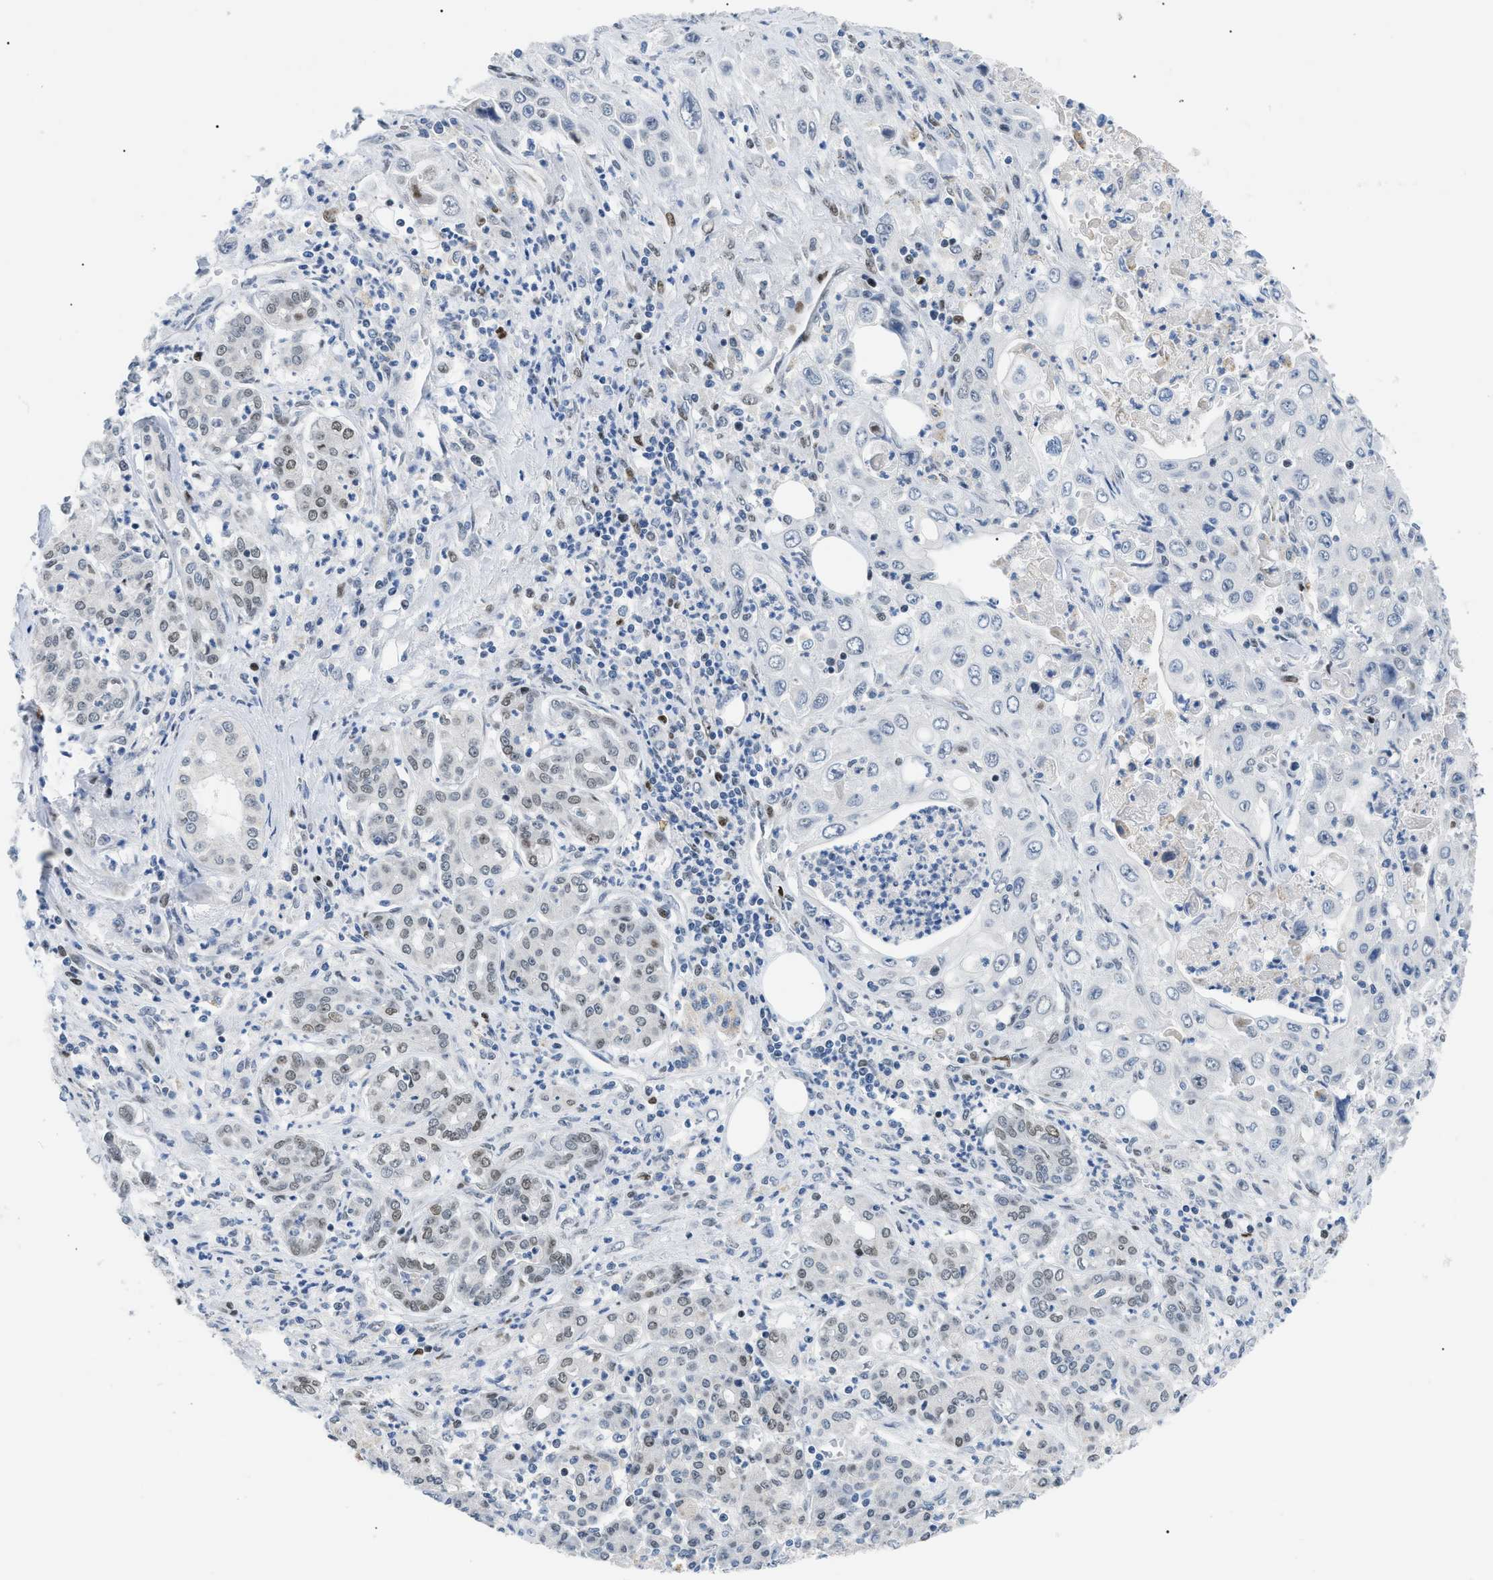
{"staining": {"intensity": "weak", "quantity": "25%-75%", "location": "nuclear"}, "tissue": "pancreatic cancer", "cell_type": "Tumor cells", "image_type": "cancer", "snomed": [{"axis": "morphology", "description": "Adenocarcinoma, NOS"}, {"axis": "topography", "description": "Pancreas"}], "caption": "Weak nuclear protein staining is identified in about 25%-75% of tumor cells in adenocarcinoma (pancreatic). Using DAB (brown) and hematoxylin (blue) stains, captured at high magnification using brightfield microscopy.", "gene": "SMARCC1", "patient": {"sex": "male", "age": 70}}